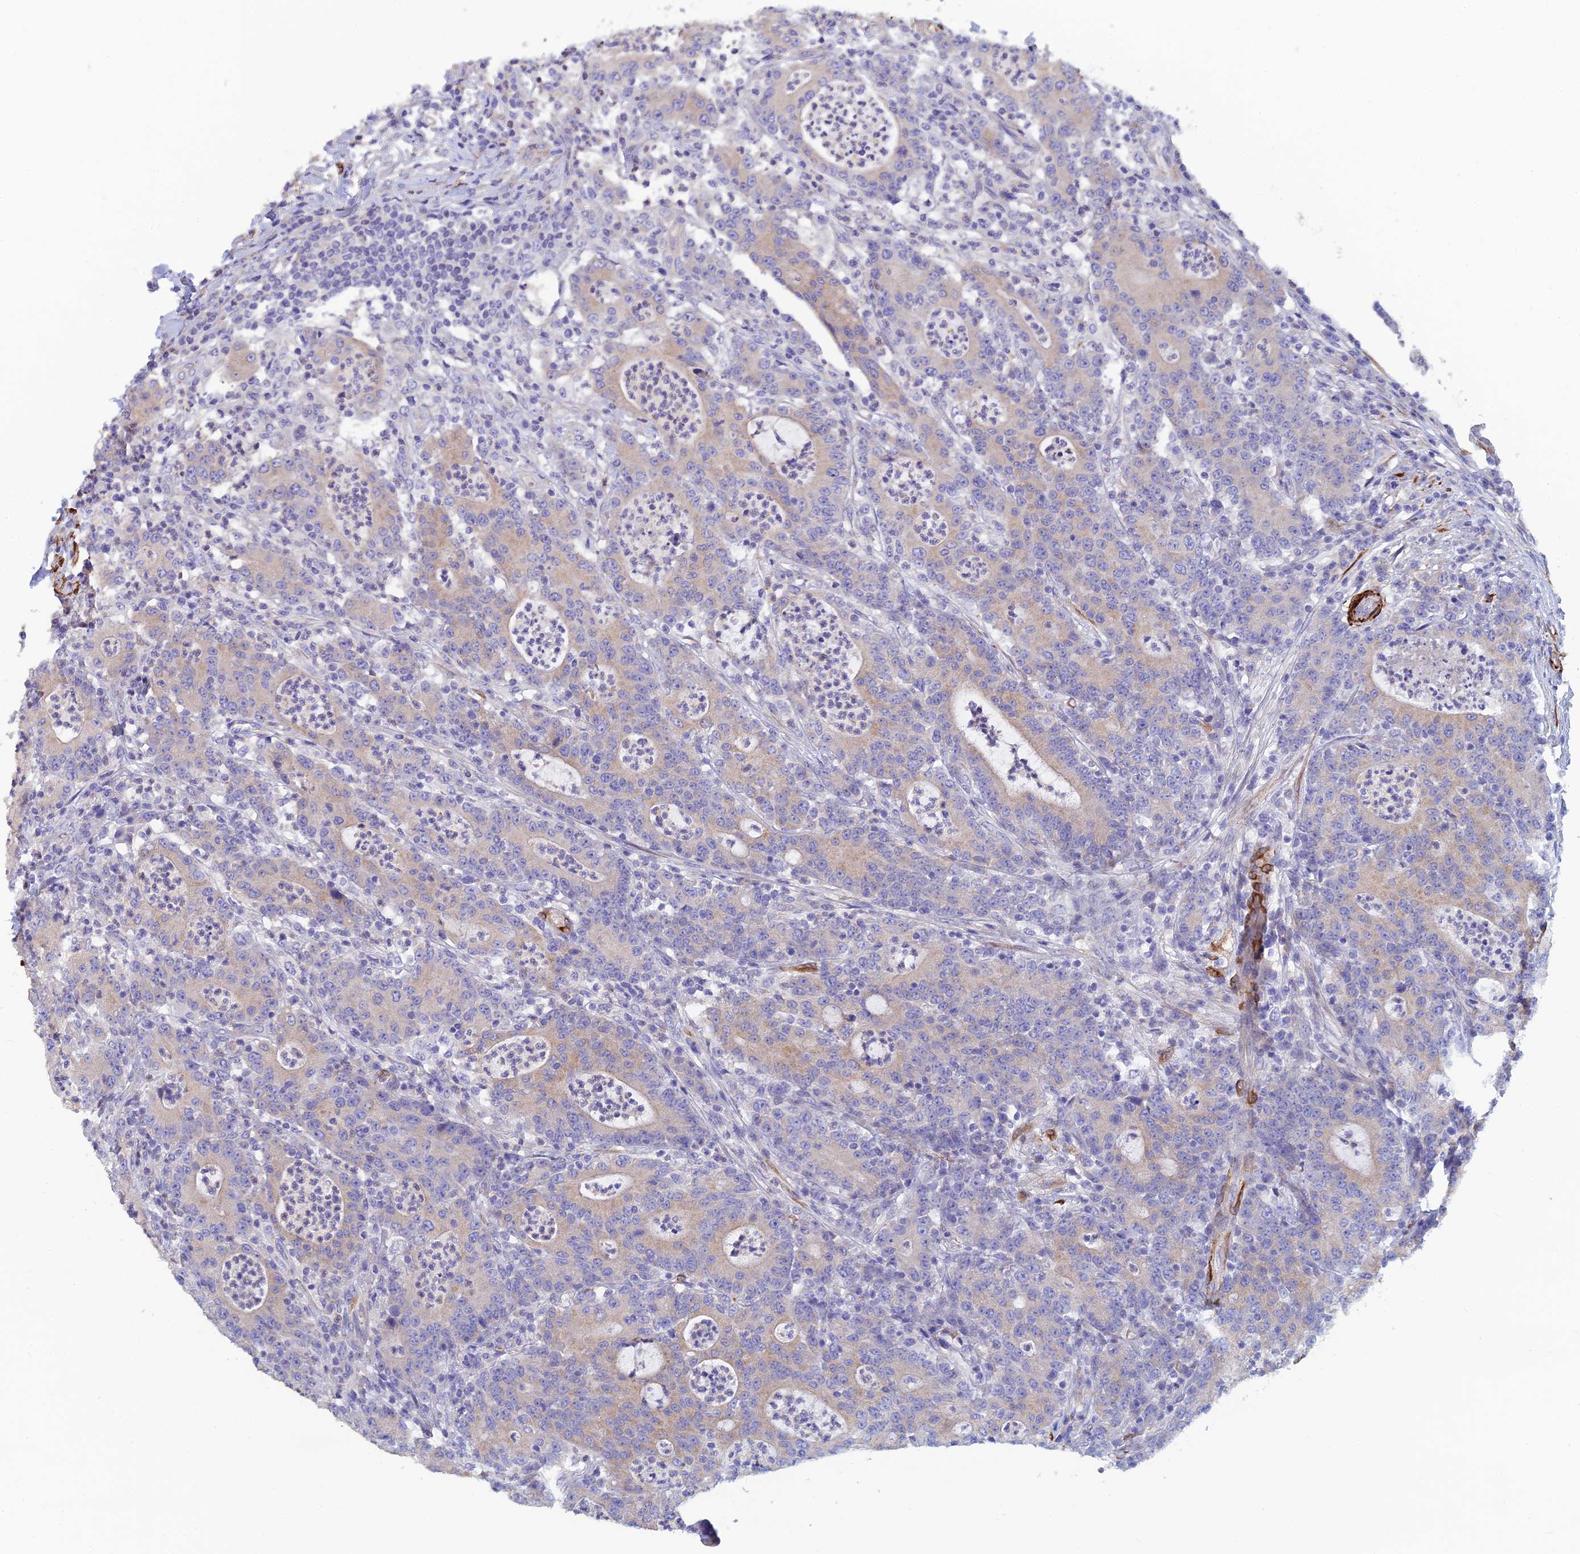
{"staining": {"intensity": "weak", "quantity": "25%-75%", "location": "cytoplasmic/membranous"}, "tissue": "colorectal cancer", "cell_type": "Tumor cells", "image_type": "cancer", "snomed": [{"axis": "morphology", "description": "Adenocarcinoma, NOS"}, {"axis": "topography", "description": "Colon"}], "caption": "Human colorectal cancer (adenocarcinoma) stained with a brown dye exhibits weak cytoplasmic/membranous positive expression in approximately 25%-75% of tumor cells.", "gene": "PCDHA8", "patient": {"sex": "male", "age": 83}}